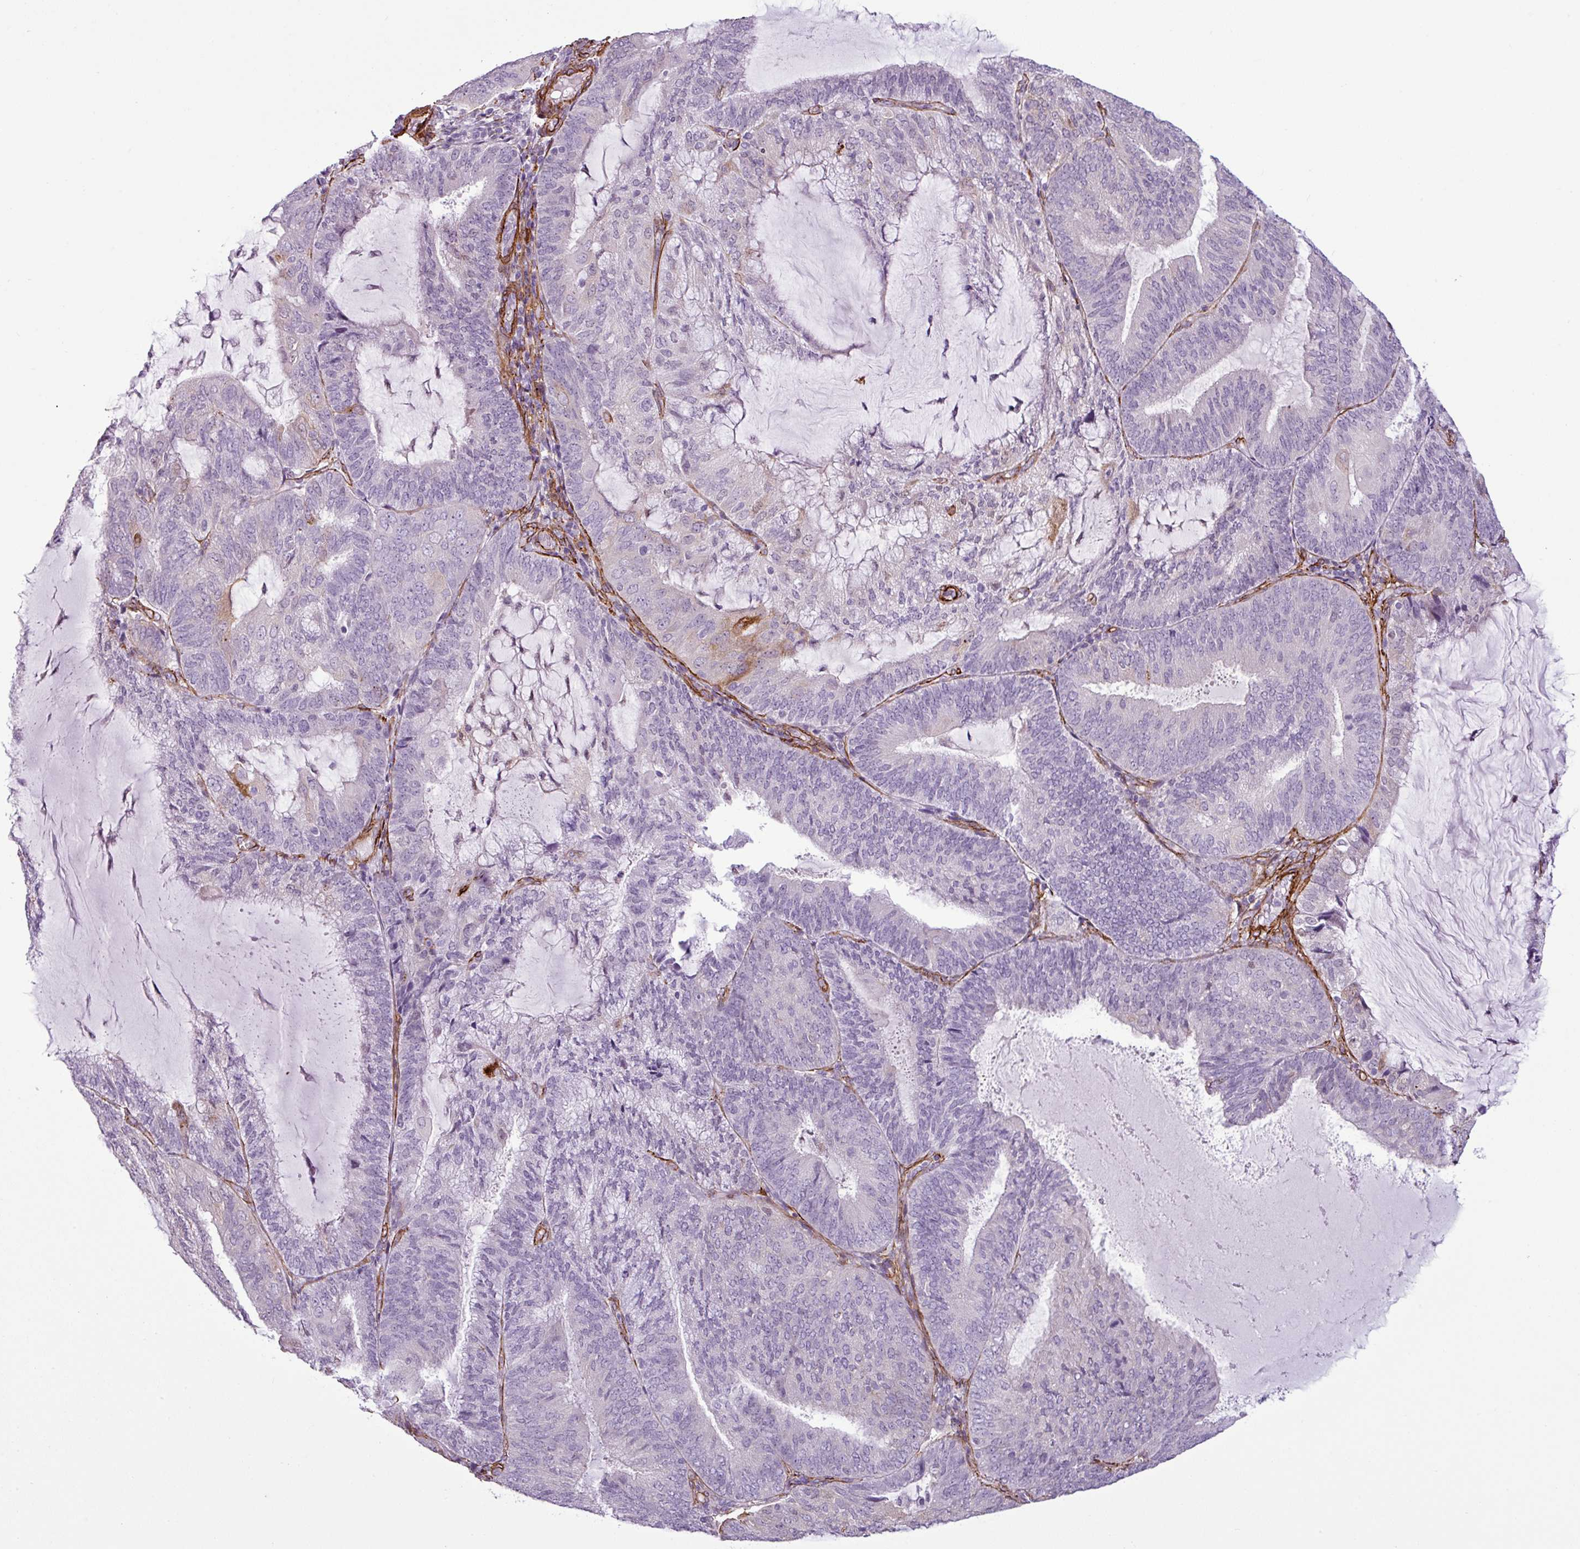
{"staining": {"intensity": "negative", "quantity": "none", "location": "none"}, "tissue": "endometrial cancer", "cell_type": "Tumor cells", "image_type": "cancer", "snomed": [{"axis": "morphology", "description": "Adenocarcinoma, NOS"}, {"axis": "topography", "description": "Endometrium"}], "caption": "The immunohistochemistry (IHC) micrograph has no significant staining in tumor cells of endometrial cancer tissue.", "gene": "ATP10A", "patient": {"sex": "female", "age": 81}}